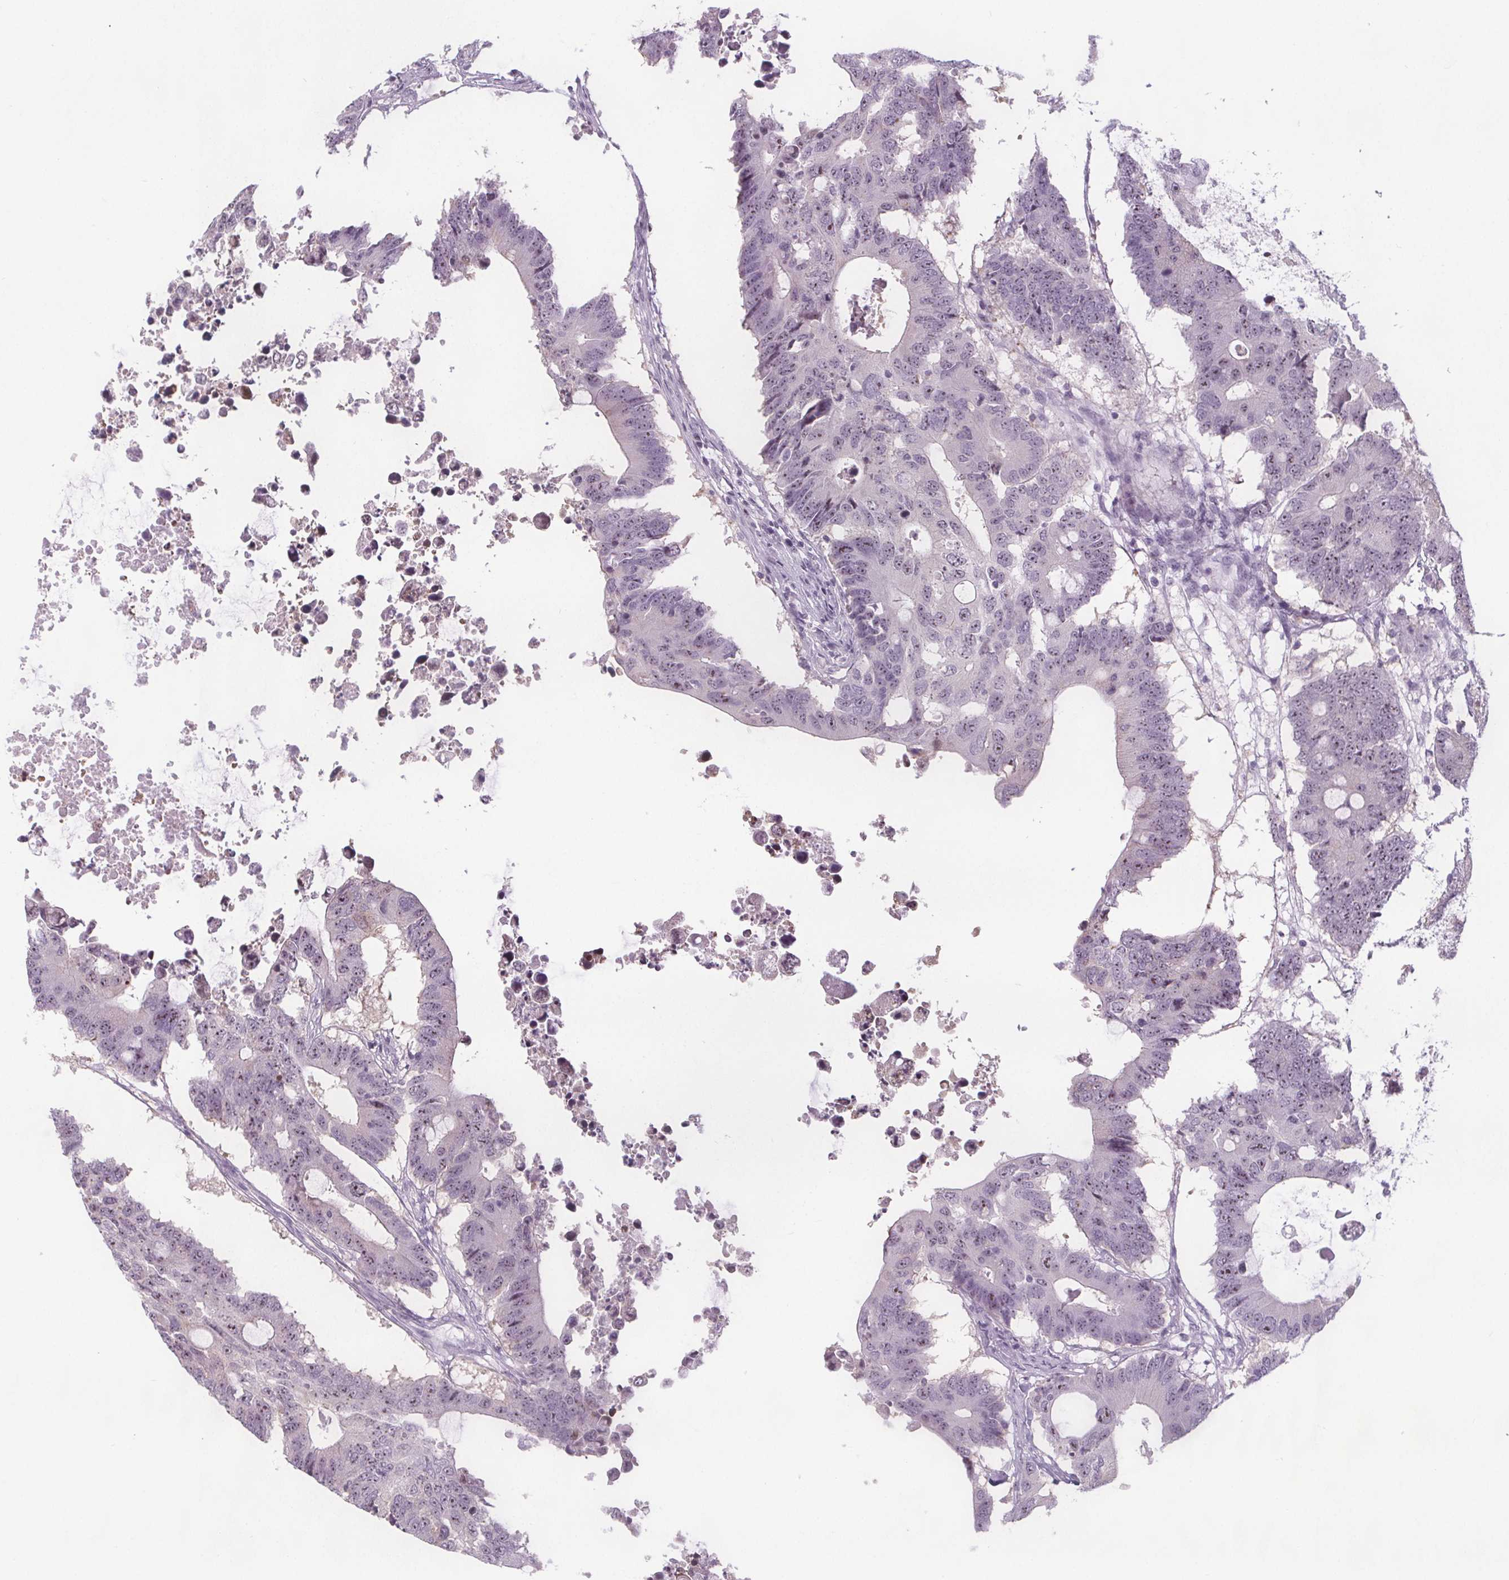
{"staining": {"intensity": "moderate", "quantity": "25%-75%", "location": "nuclear"}, "tissue": "colorectal cancer", "cell_type": "Tumor cells", "image_type": "cancer", "snomed": [{"axis": "morphology", "description": "Adenocarcinoma, NOS"}, {"axis": "topography", "description": "Colon"}], "caption": "Immunohistochemical staining of human colorectal adenocarcinoma exhibits medium levels of moderate nuclear expression in about 25%-75% of tumor cells. Immunohistochemistry (ihc) stains the protein of interest in brown and the nuclei are stained blue.", "gene": "NOLC1", "patient": {"sex": "female", "age": 48}}